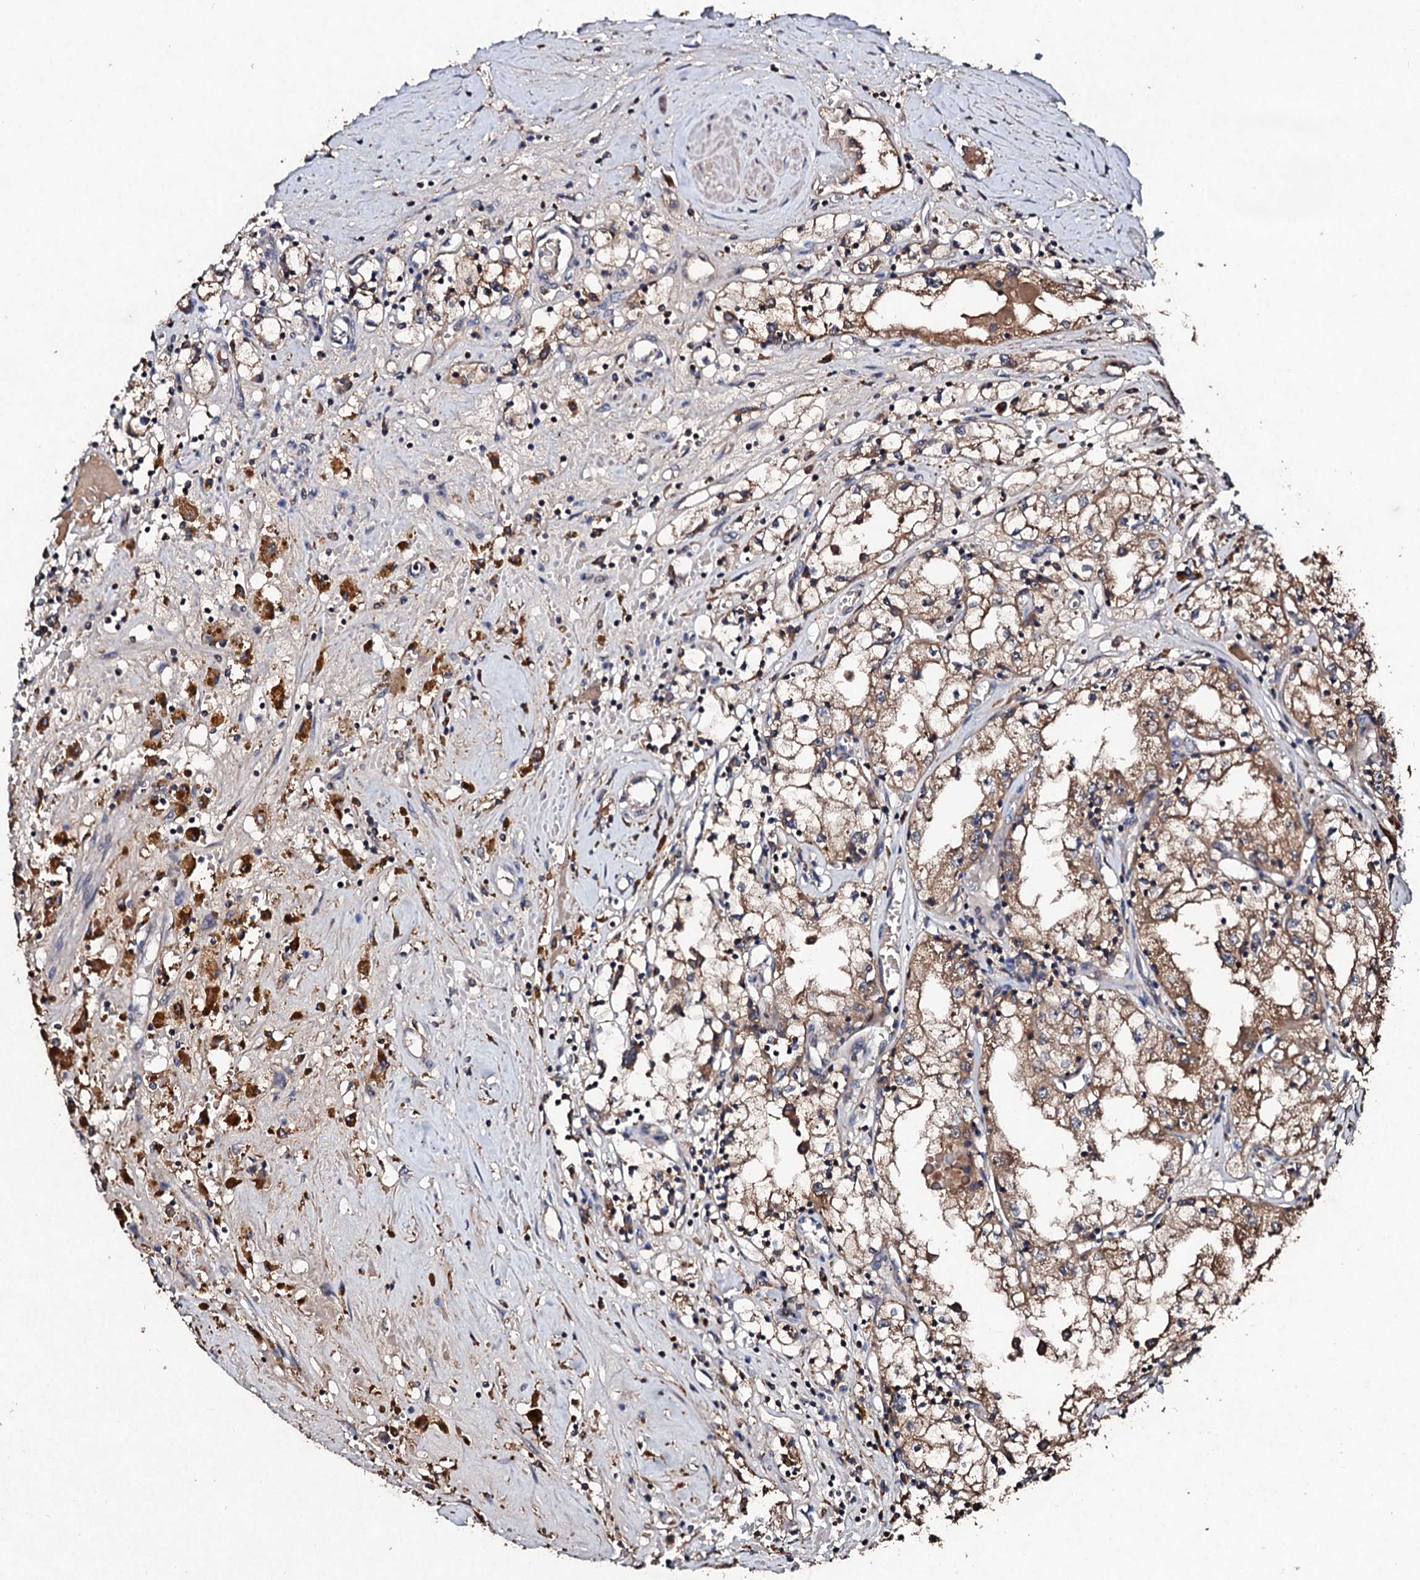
{"staining": {"intensity": "moderate", "quantity": ">75%", "location": "cytoplasmic/membranous"}, "tissue": "renal cancer", "cell_type": "Tumor cells", "image_type": "cancer", "snomed": [{"axis": "morphology", "description": "Adenocarcinoma, NOS"}, {"axis": "topography", "description": "Kidney"}], "caption": "The immunohistochemical stain highlights moderate cytoplasmic/membranous staining in tumor cells of renal cancer (adenocarcinoma) tissue.", "gene": "KERA", "patient": {"sex": "male", "age": 56}}